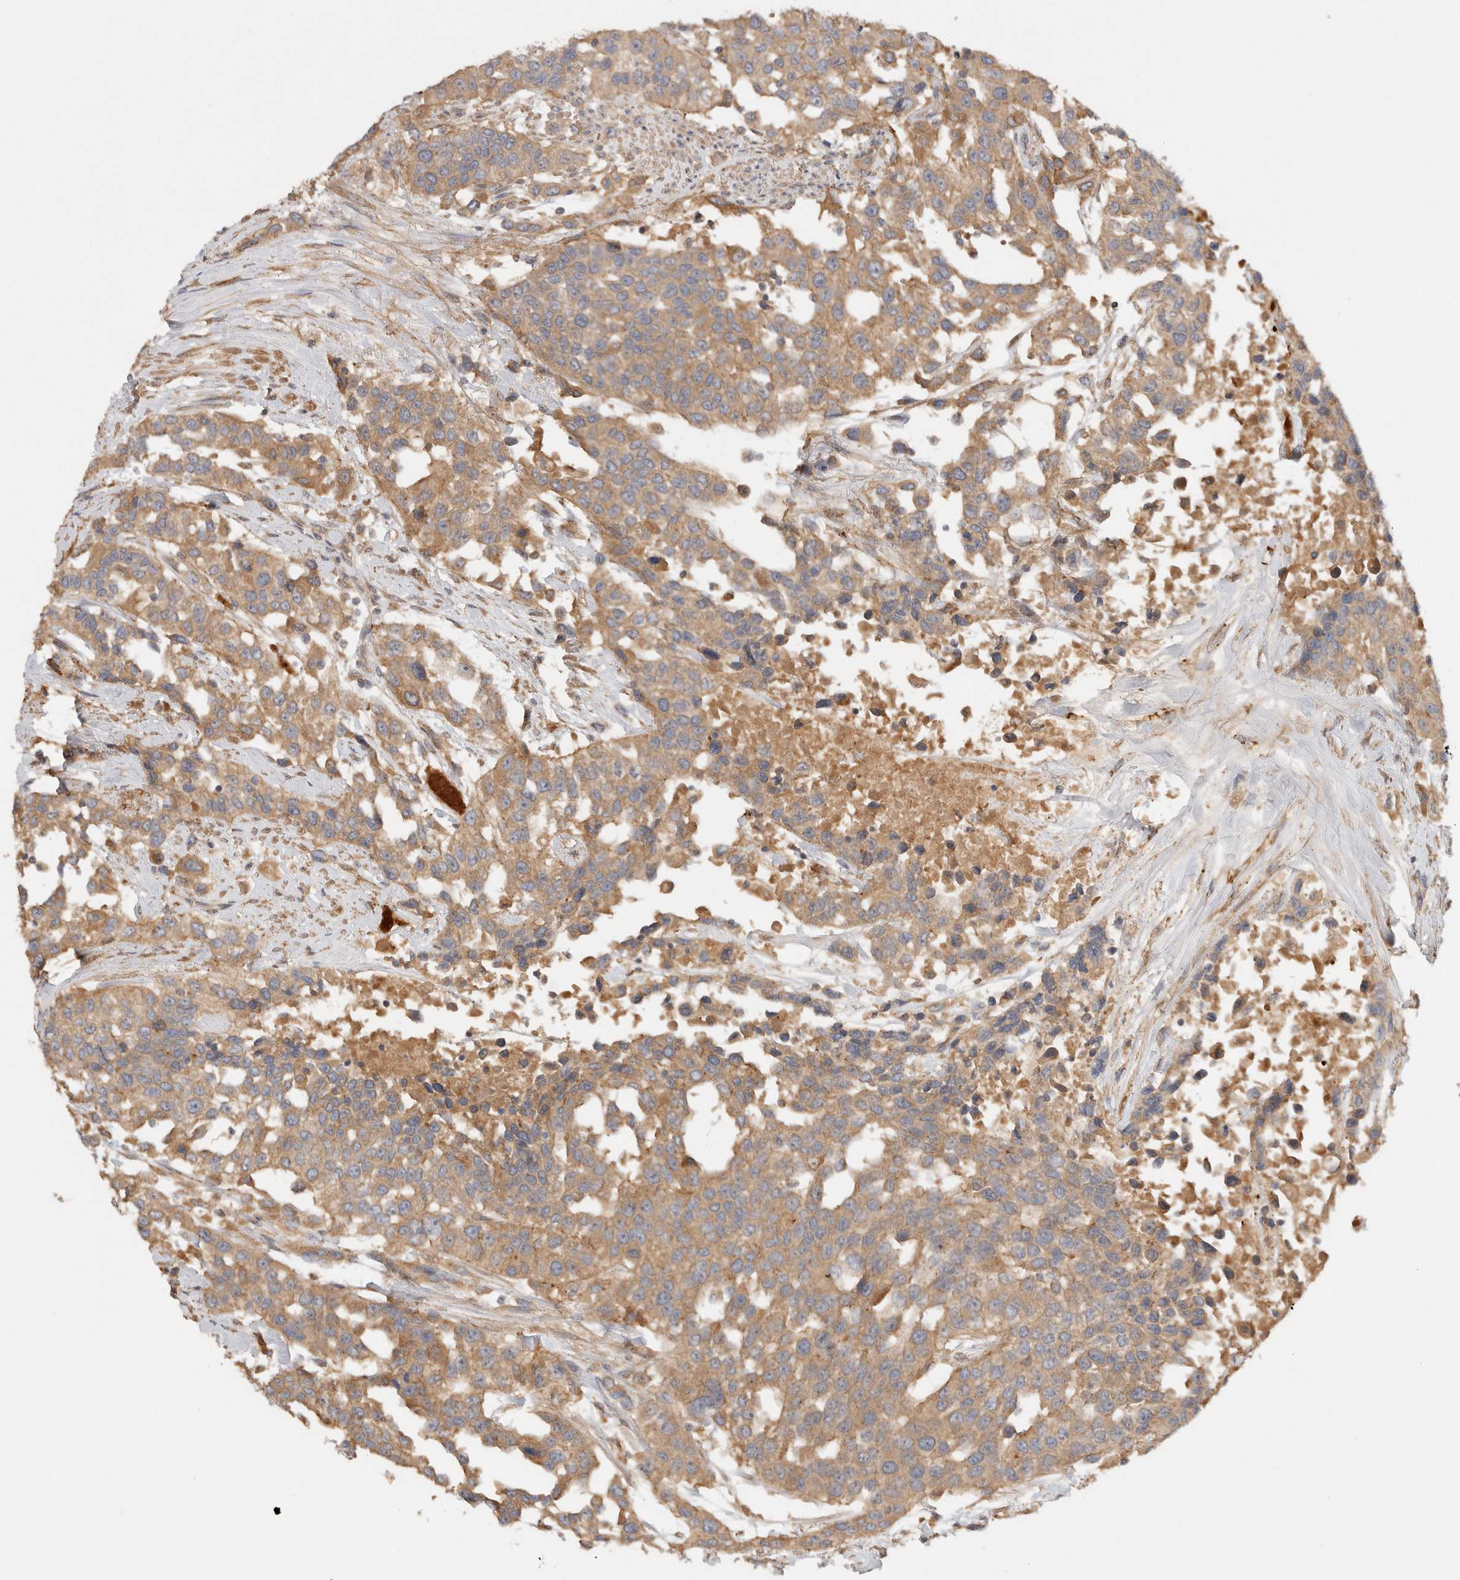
{"staining": {"intensity": "moderate", "quantity": ">75%", "location": "cytoplasmic/membranous"}, "tissue": "urothelial cancer", "cell_type": "Tumor cells", "image_type": "cancer", "snomed": [{"axis": "morphology", "description": "Urothelial carcinoma, High grade"}, {"axis": "topography", "description": "Urinary bladder"}], "caption": "Tumor cells display moderate cytoplasmic/membranous expression in about >75% of cells in urothelial carcinoma (high-grade).", "gene": "SGK3", "patient": {"sex": "female", "age": 80}}